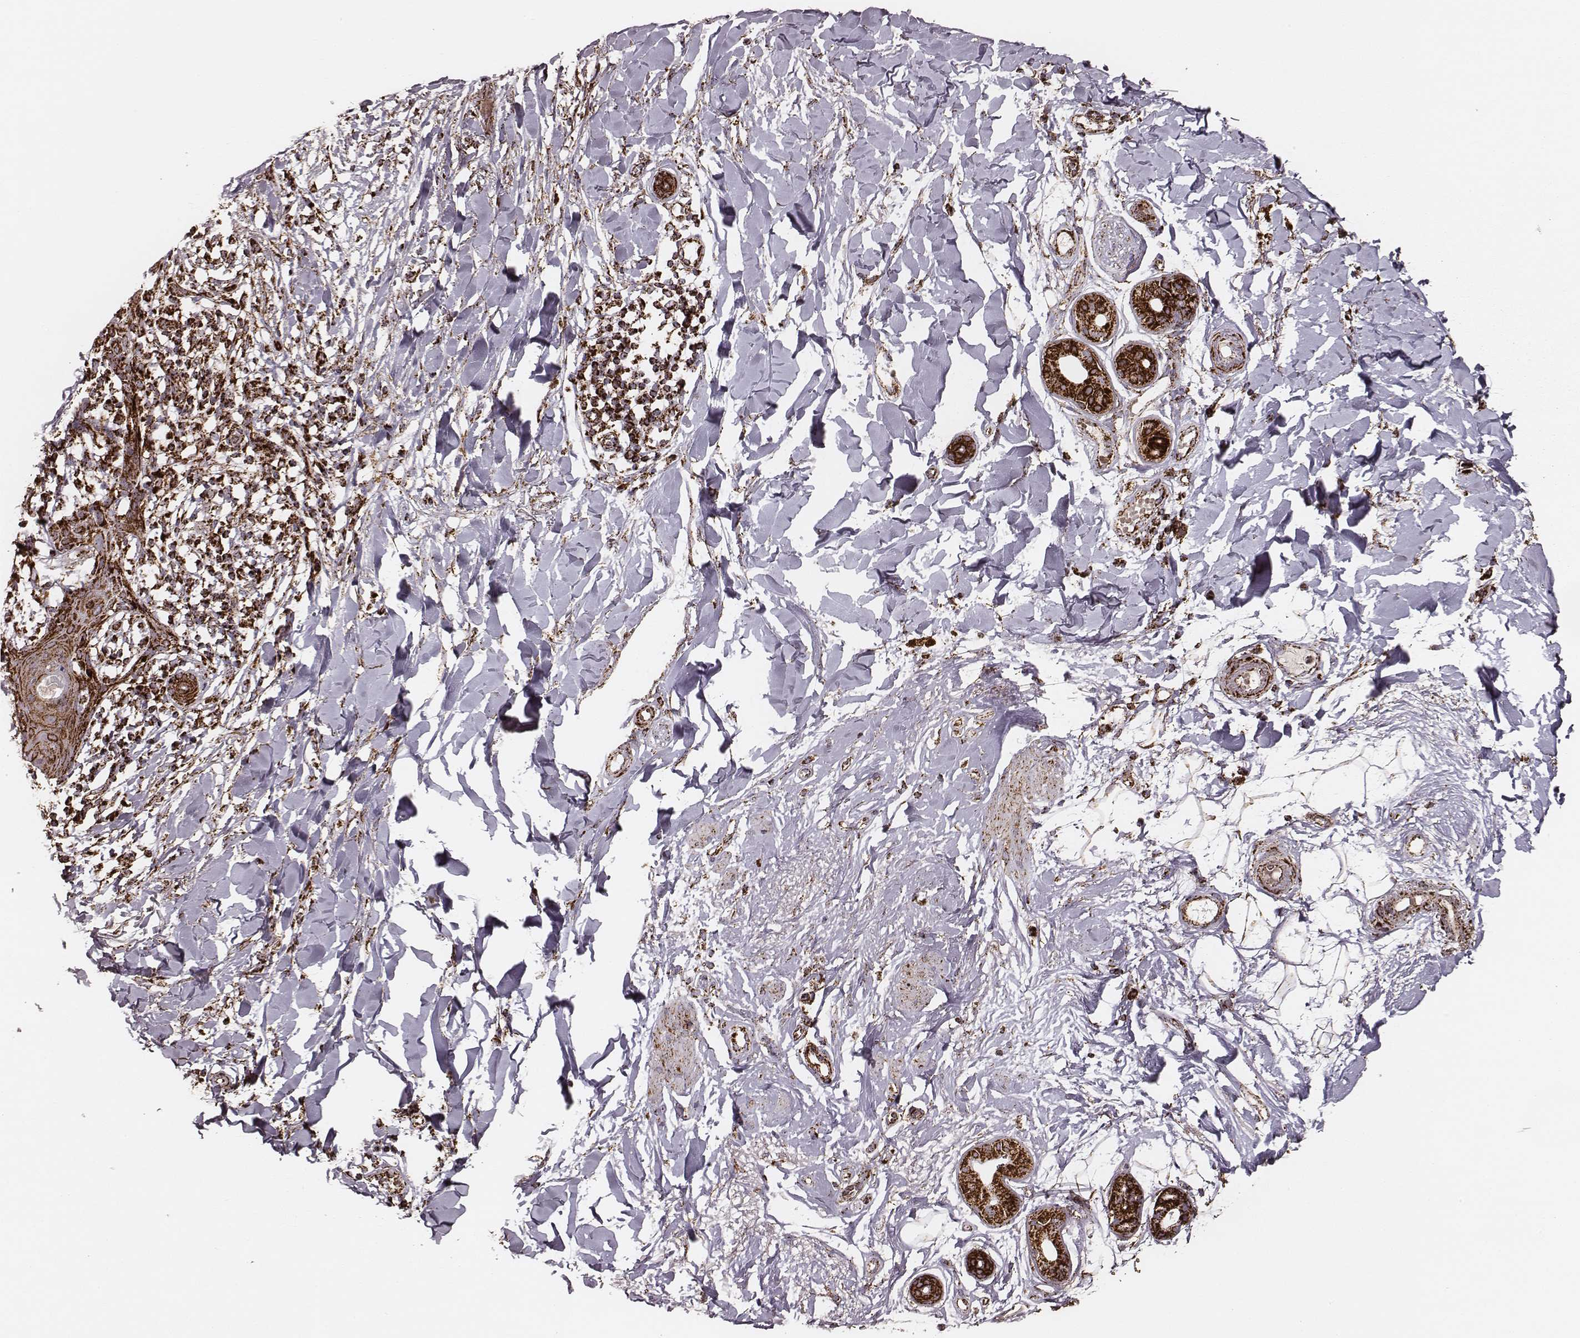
{"staining": {"intensity": "strong", "quantity": ">75%", "location": "cytoplasmic/membranous"}, "tissue": "skin cancer", "cell_type": "Tumor cells", "image_type": "cancer", "snomed": [{"axis": "morphology", "description": "Normal tissue, NOS"}, {"axis": "morphology", "description": "Basal cell carcinoma"}, {"axis": "topography", "description": "Skin"}], "caption": "Tumor cells show high levels of strong cytoplasmic/membranous staining in approximately >75% of cells in human skin cancer (basal cell carcinoma). (IHC, brightfield microscopy, high magnification).", "gene": "TUFM", "patient": {"sex": "male", "age": 84}}